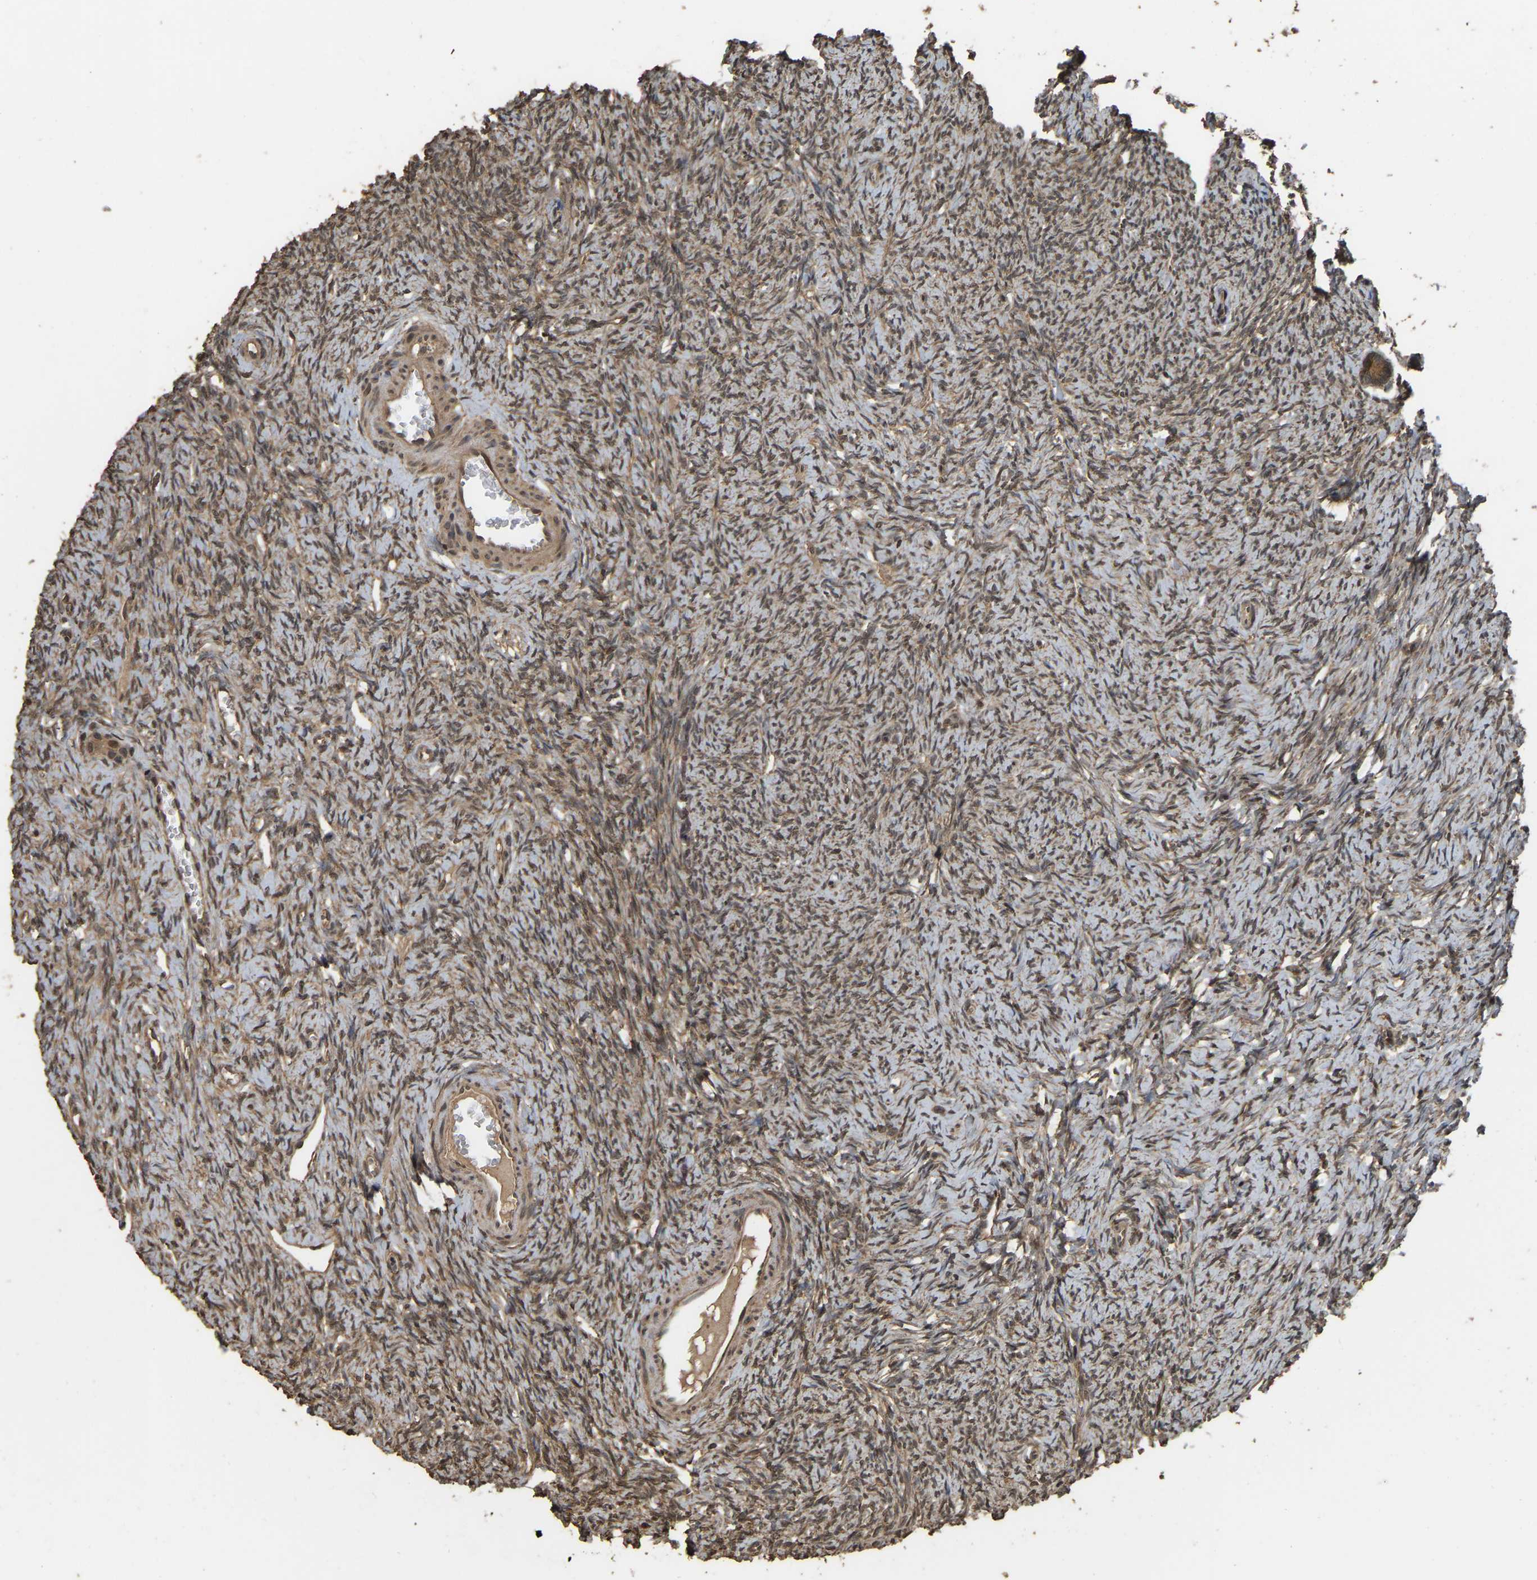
{"staining": {"intensity": "moderate", "quantity": ">75%", "location": "cytoplasmic/membranous"}, "tissue": "ovary", "cell_type": "Follicle cells", "image_type": "normal", "snomed": [{"axis": "morphology", "description": "Normal tissue, NOS"}, {"axis": "topography", "description": "Ovary"}], "caption": "An immunohistochemistry histopathology image of normal tissue is shown. Protein staining in brown labels moderate cytoplasmic/membranous positivity in ovary within follicle cells.", "gene": "ARHGAP23", "patient": {"sex": "female", "age": 33}}